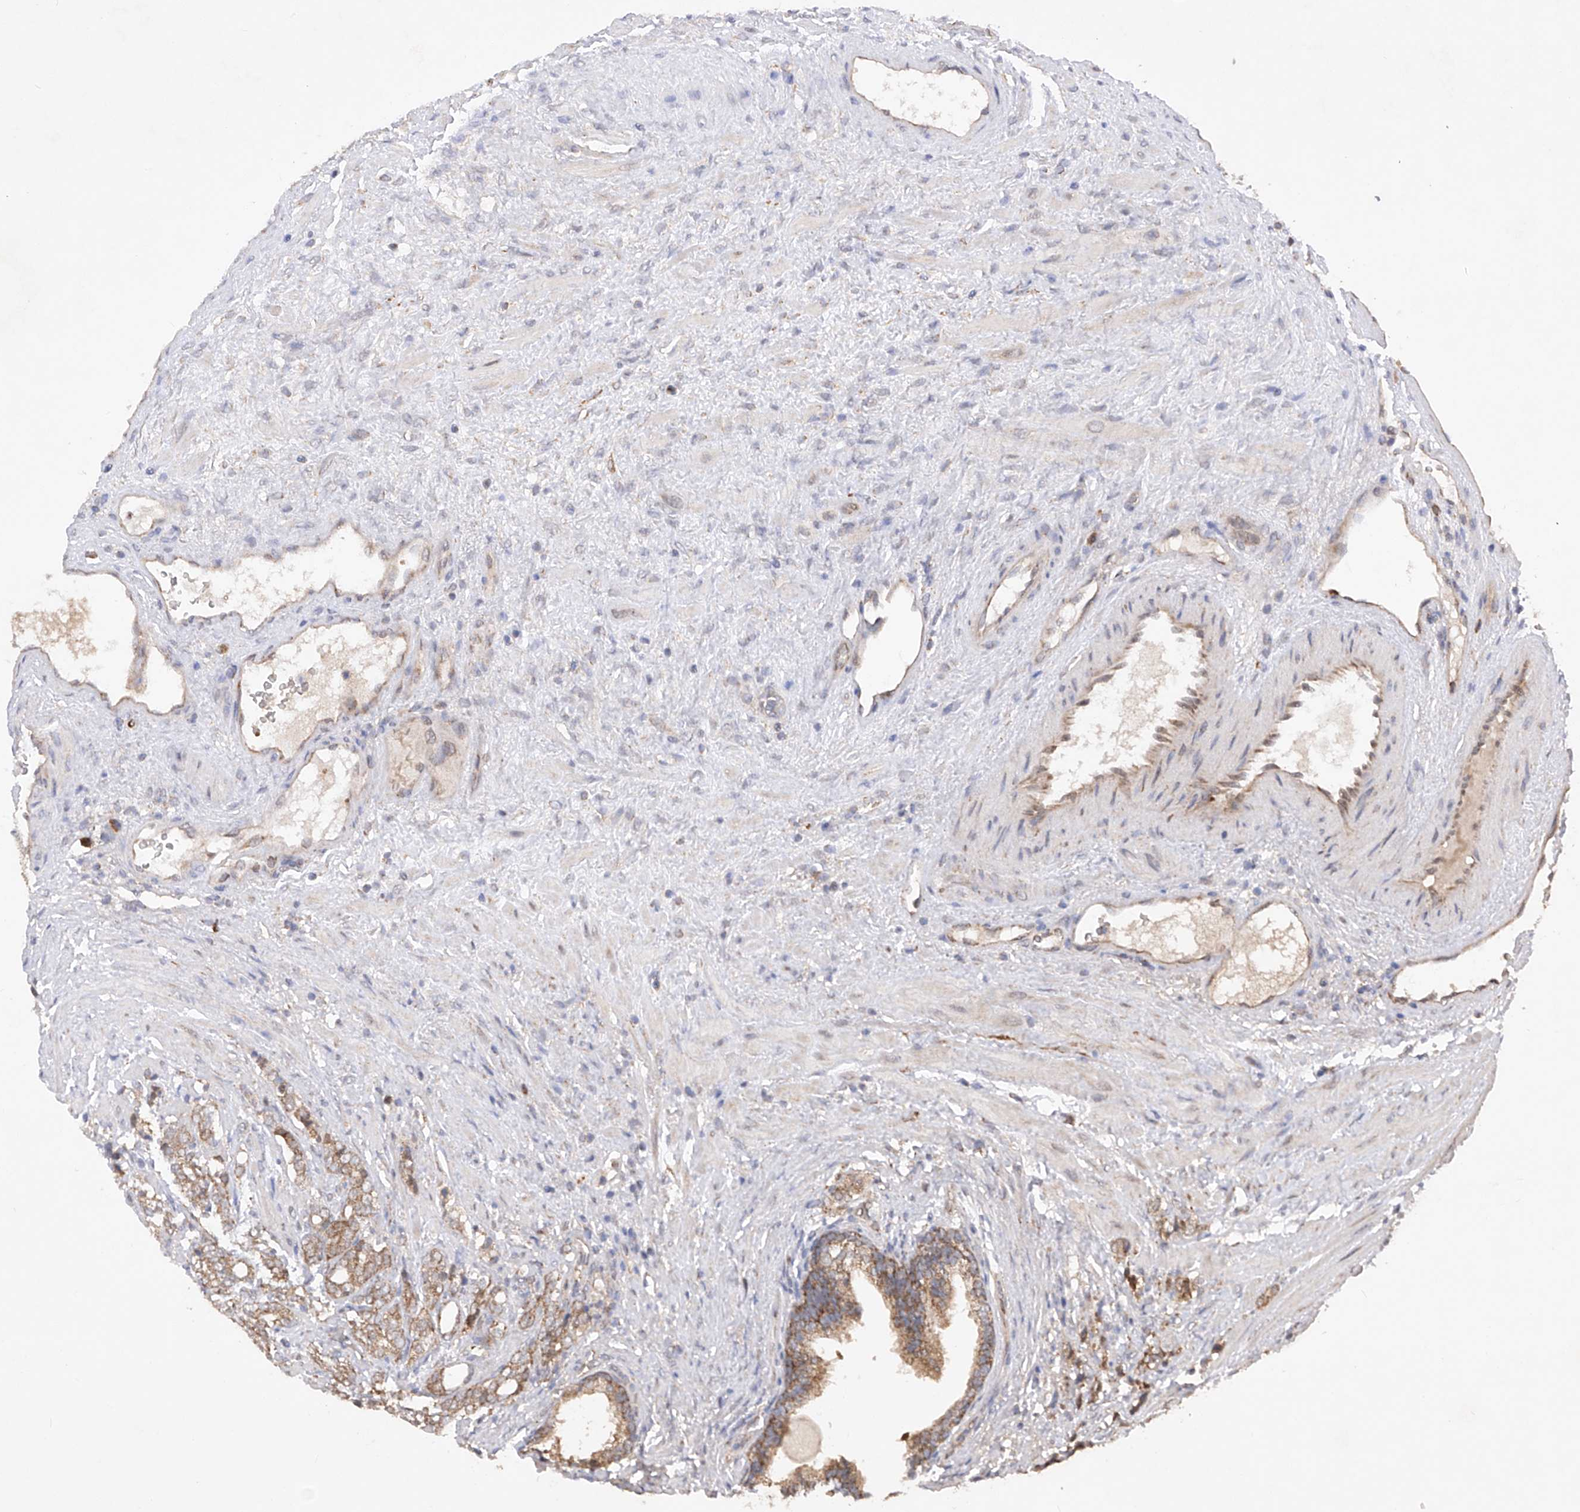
{"staining": {"intensity": "moderate", "quantity": "25%-75%", "location": "cytoplasmic/membranous"}, "tissue": "prostate cancer", "cell_type": "Tumor cells", "image_type": "cancer", "snomed": [{"axis": "morphology", "description": "Adenocarcinoma, High grade"}, {"axis": "topography", "description": "Prostate"}], "caption": "IHC of prostate cancer (adenocarcinoma (high-grade)) exhibits medium levels of moderate cytoplasmic/membranous staining in approximately 25%-75% of tumor cells.", "gene": "SDHAF4", "patient": {"sex": "male", "age": 57}}